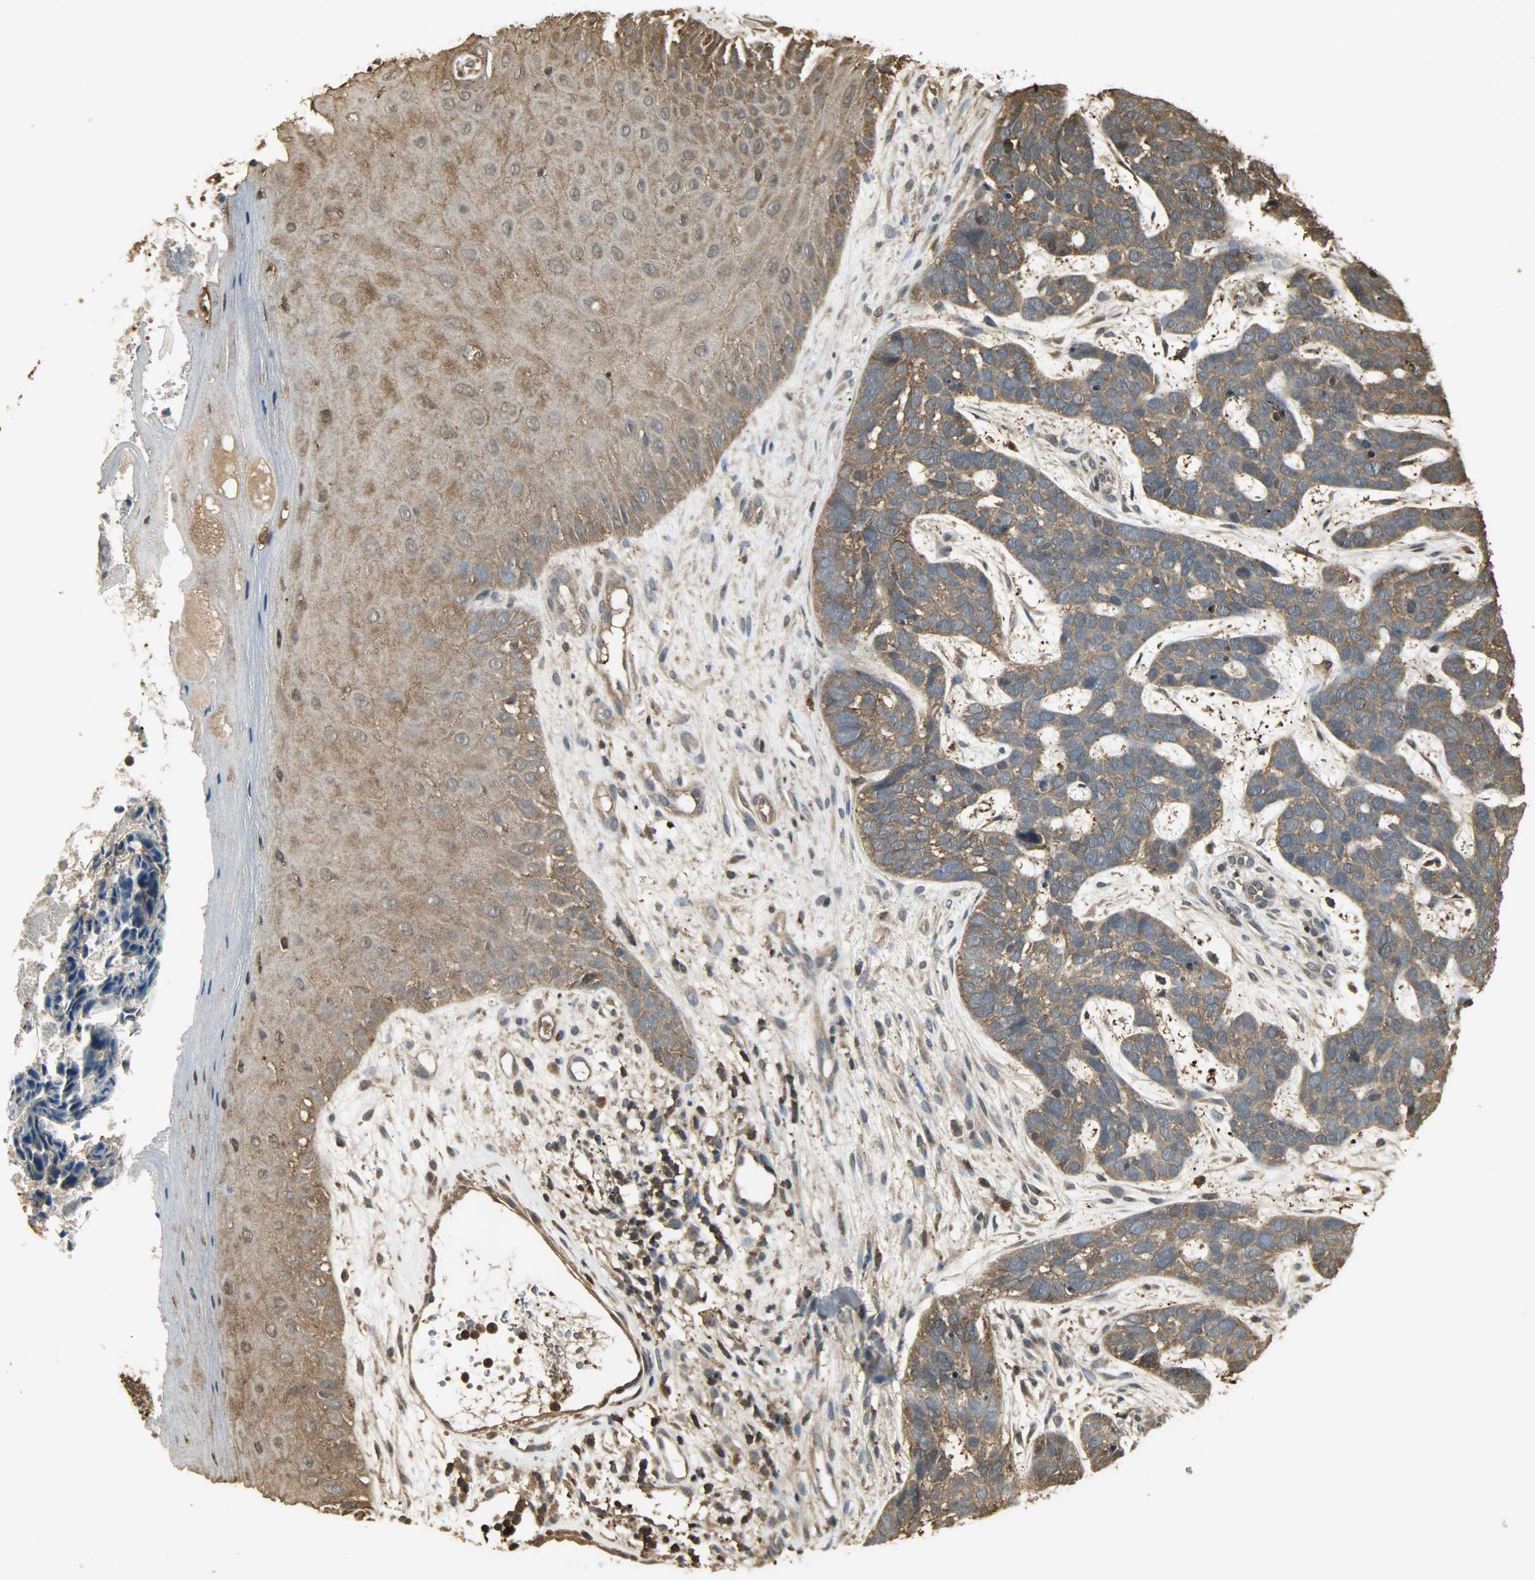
{"staining": {"intensity": "strong", "quantity": ">75%", "location": "cytoplasmic/membranous"}, "tissue": "skin cancer", "cell_type": "Tumor cells", "image_type": "cancer", "snomed": [{"axis": "morphology", "description": "Basal cell carcinoma"}, {"axis": "topography", "description": "Skin"}], "caption": "Strong cytoplasmic/membranous expression for a protein is present in approximately >75% of tumor cells of skin basal cell carcinoma using immunohistochemistry.", "gene": "YWHAZ", "patient": {"sex": "male", "age": 87}}